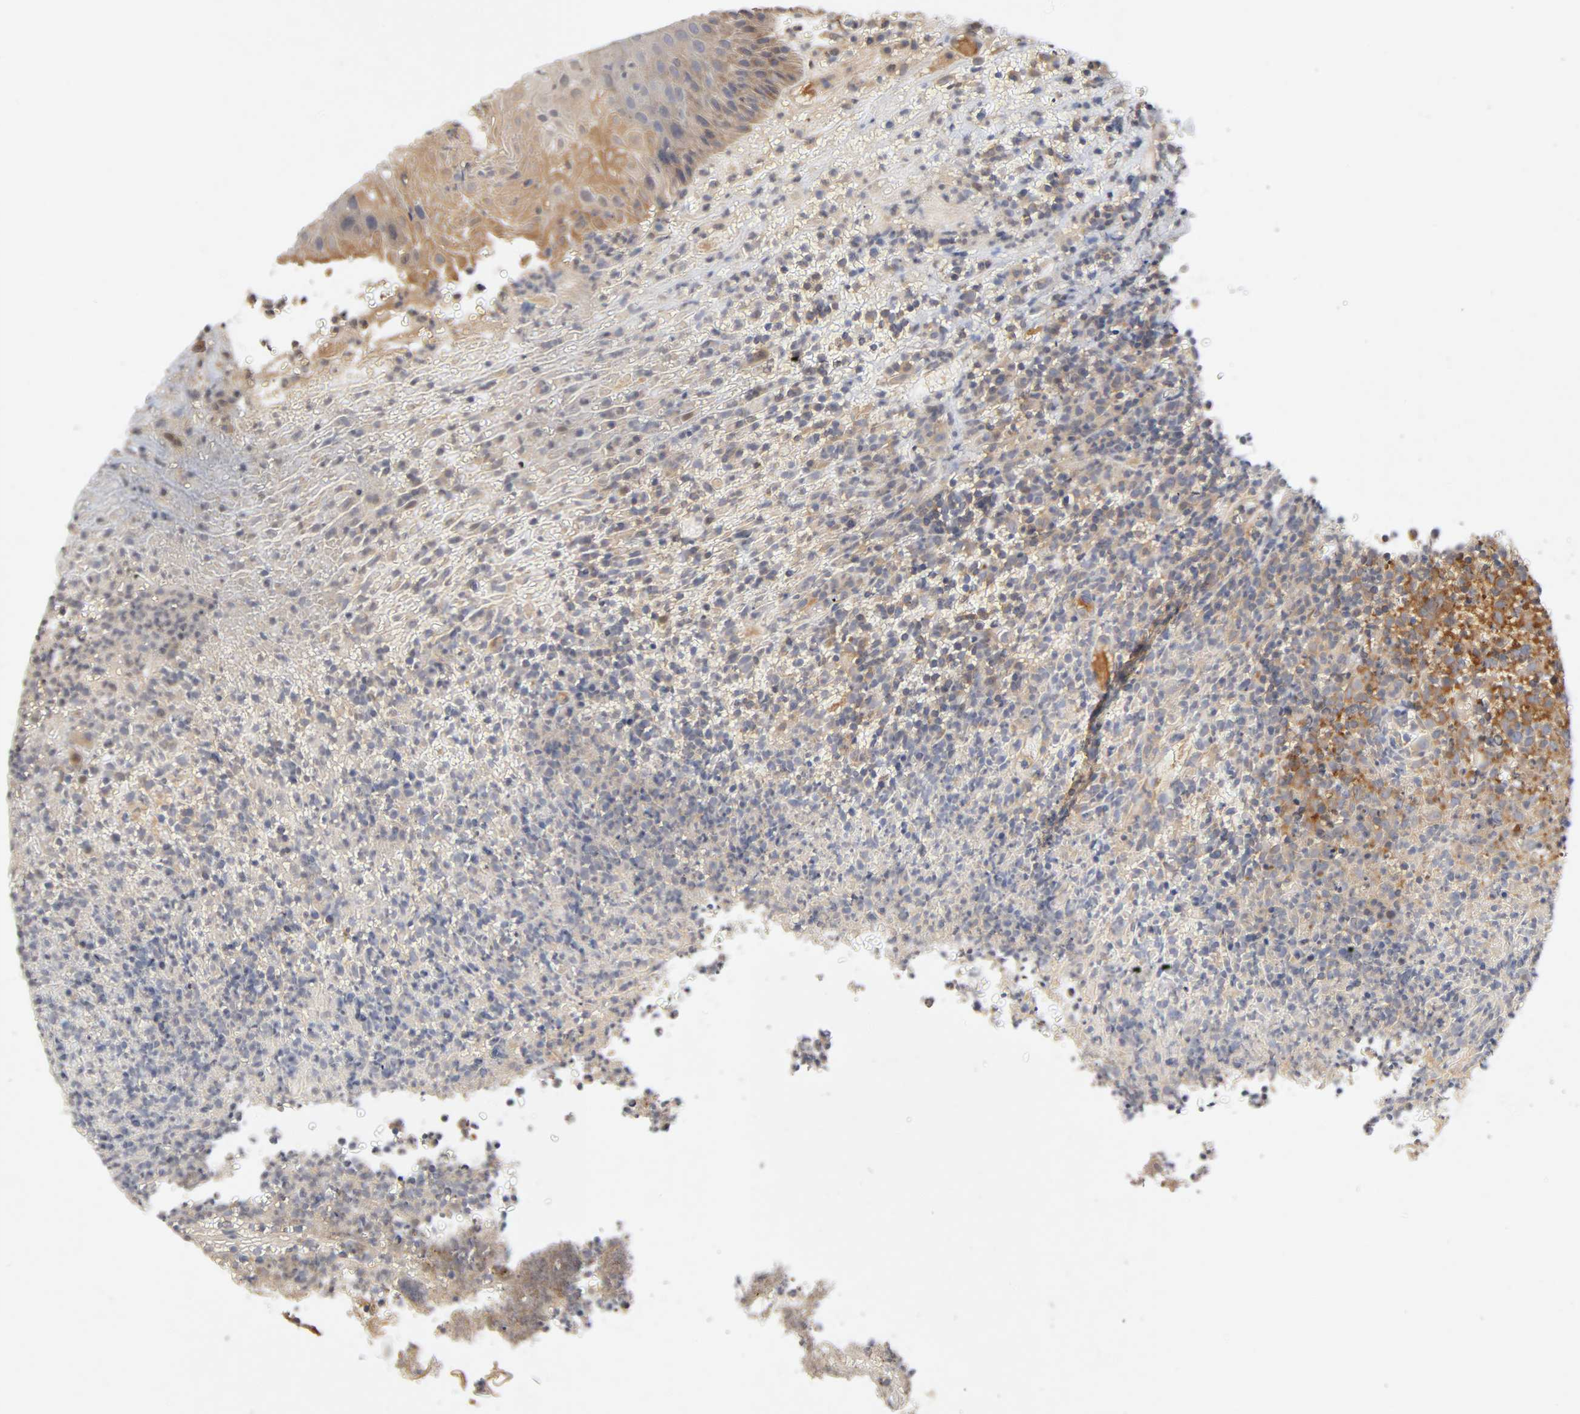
{"staining": {"intensity": "strong", "quantity": ">75%", "location": "cytoplasmic/membranous"}, "tissue": "lymphoma", "cell_type": "Tumor cells", "image_type": "cancer", "snomed": [{"axis": "morphology", "description": "Malignant lymphoma, non-Hodgkin's type, High grade"}, {"axis": "topography", "description": "Tonsil"}], "caption": "An image of malignant lymphoma, non-Hodgkin's type (high-grade) stained for a protein displays strong cytoplasmic/membranous brown staining in tumor cells. (brown staining indicates protein expression, while blue staining denotes nuclei).", "gene": "CPB2", "patient": {"sex": "female", "age": 36}}